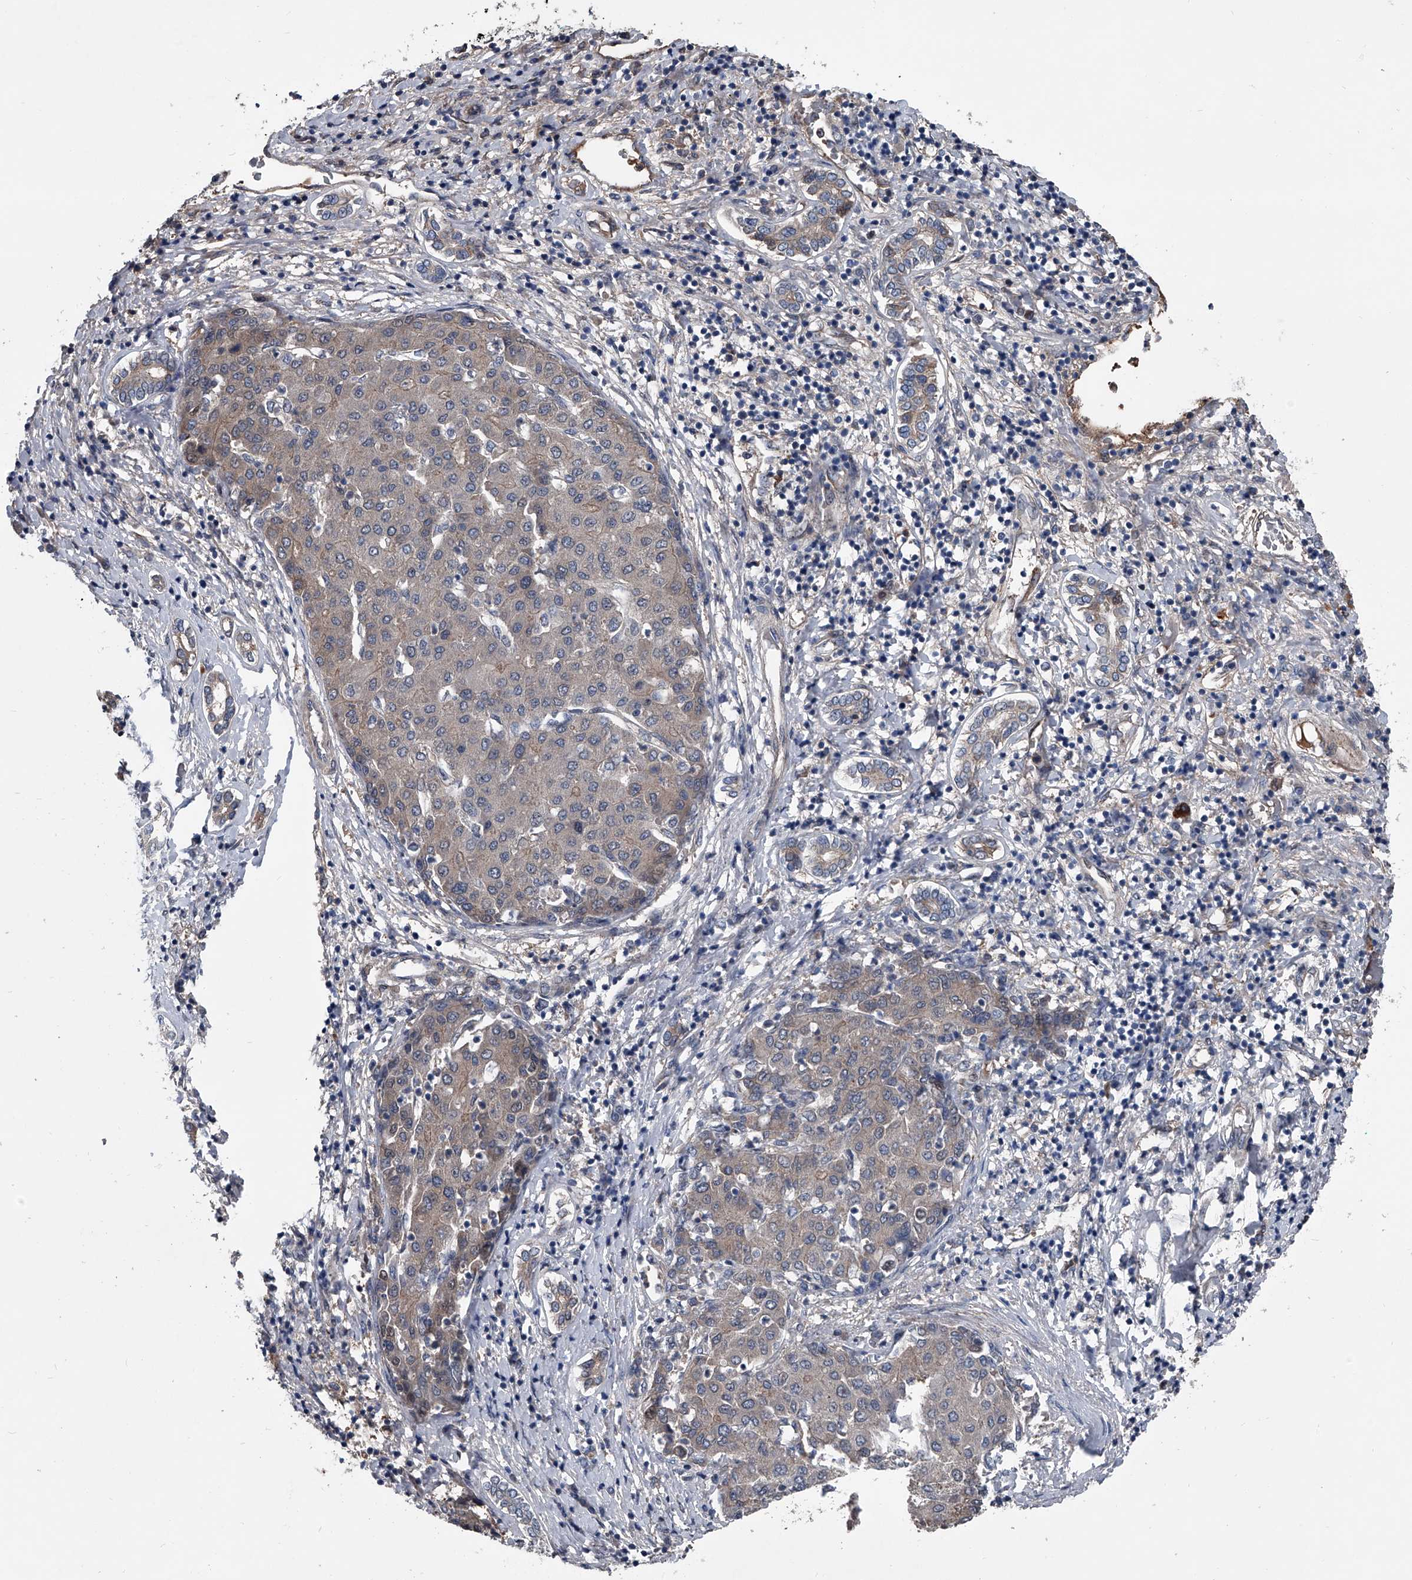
{"staining": {"intensity": "weak", "quantity": "<25%", "location": "cytoplasmic/membranous"}, "tissue": "liver cancer", "cell_type": "Tumor cells", "image_type": "cancer", "snomed": [{"axis": "morphology", "description": "Carcinoma, Hepatocellular, NOS"}, {"axis": "topography", "description": "Liver"}], "caption": "High power microscopy photomicrograph of an IHC photomicrograph of liver hepatocellular carcinoma, revealing no significant positivity in tumor cells.", "gene": "KIF13A", "patient": {"sex": "male", "age": 65}}